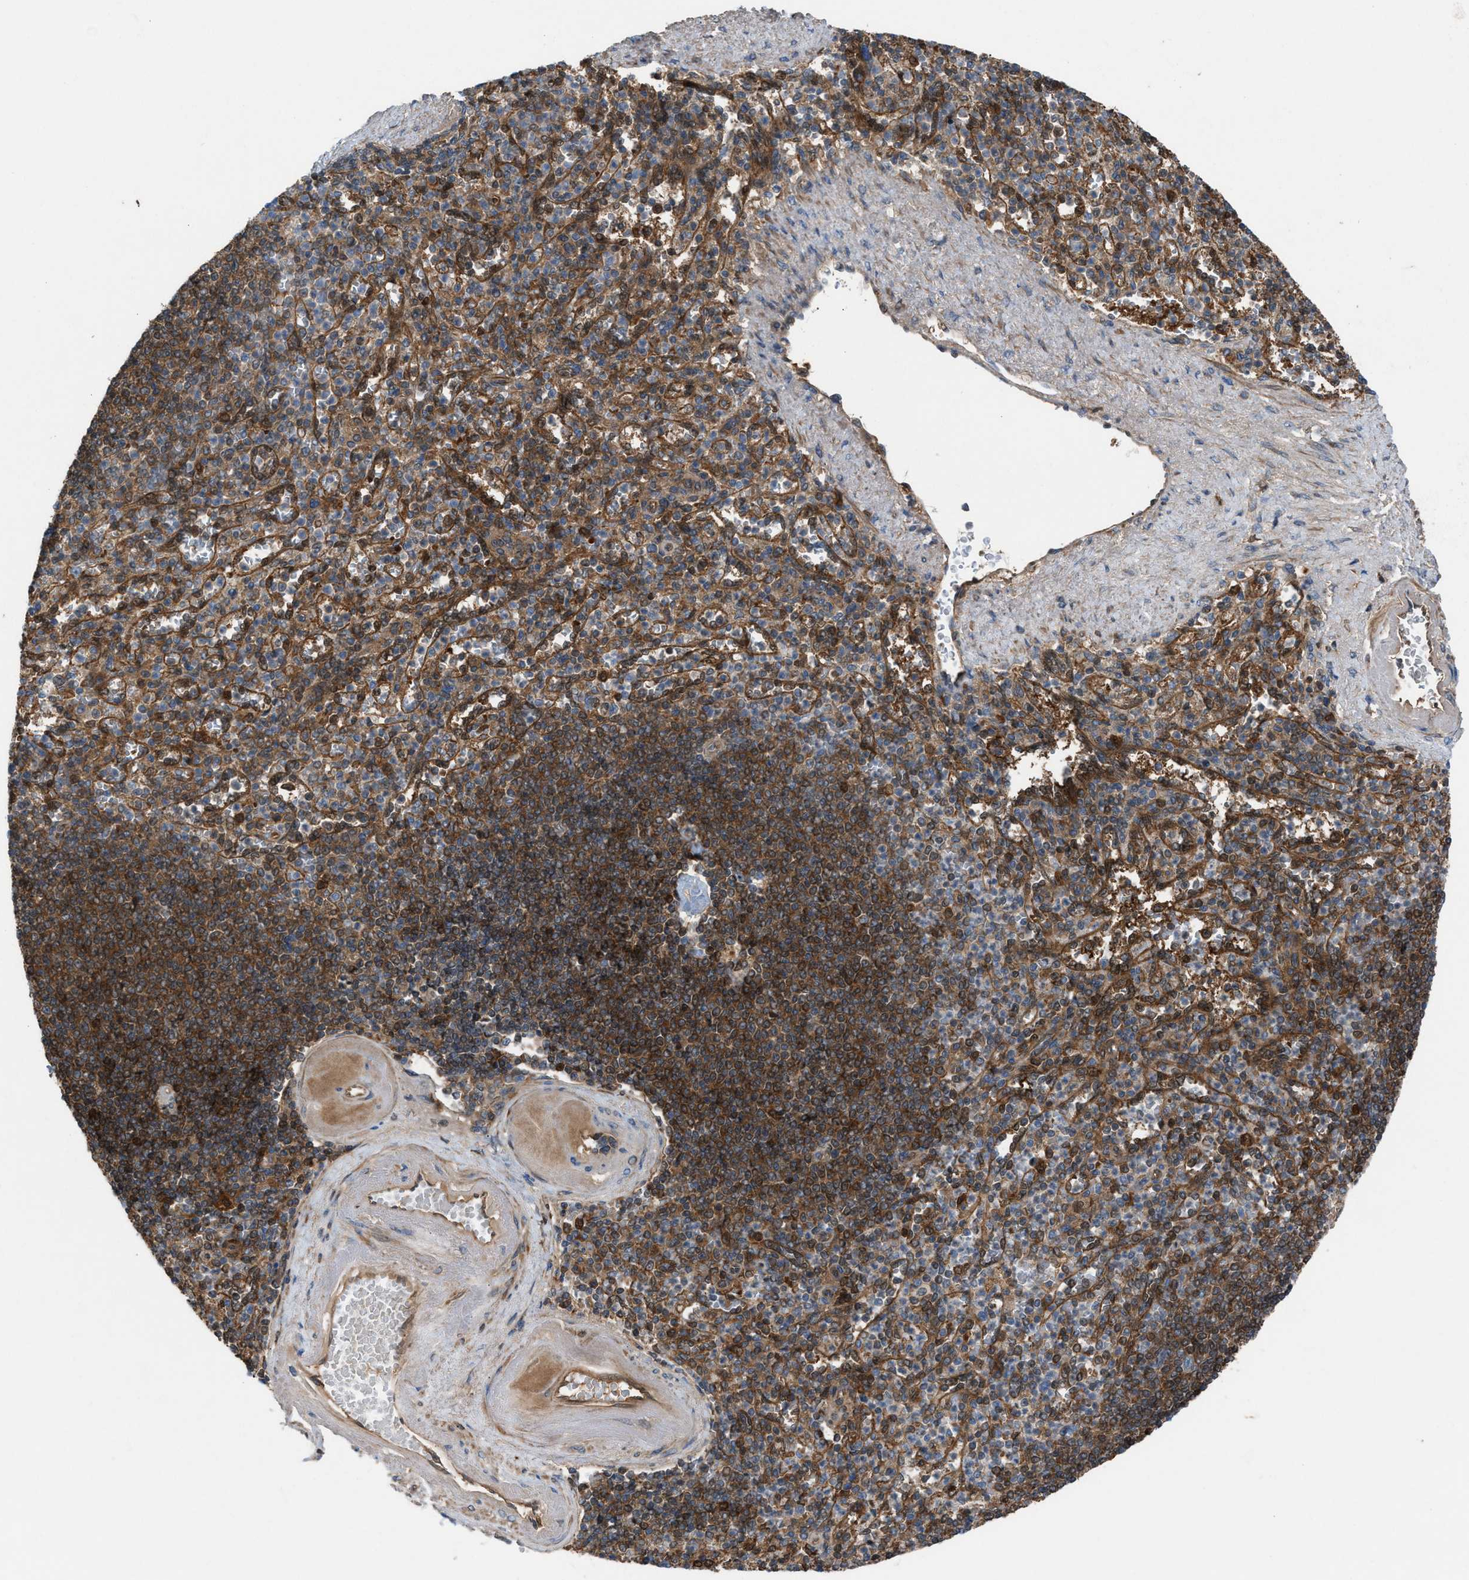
{"staining": {"intensity": "moderate", "quantity": ">75%", "location": "cytoplasmic/membranous"}, "tissue": "spleen", "cell_type": "Cells in red pulp", "image_type": "normal", "snomed": [{"axis": "morphology", "description": "Normal tissue, NOS"}, {"axis": "topography", "description": "Spleen"}], "caption": "A histopathology image of human spleen stained for a protein exhibits moderate cytoplasmic/membranous brown staining in cells in red pulp.", "gene": "TPK1", "patient": {"sex": "female", "age": 74}}